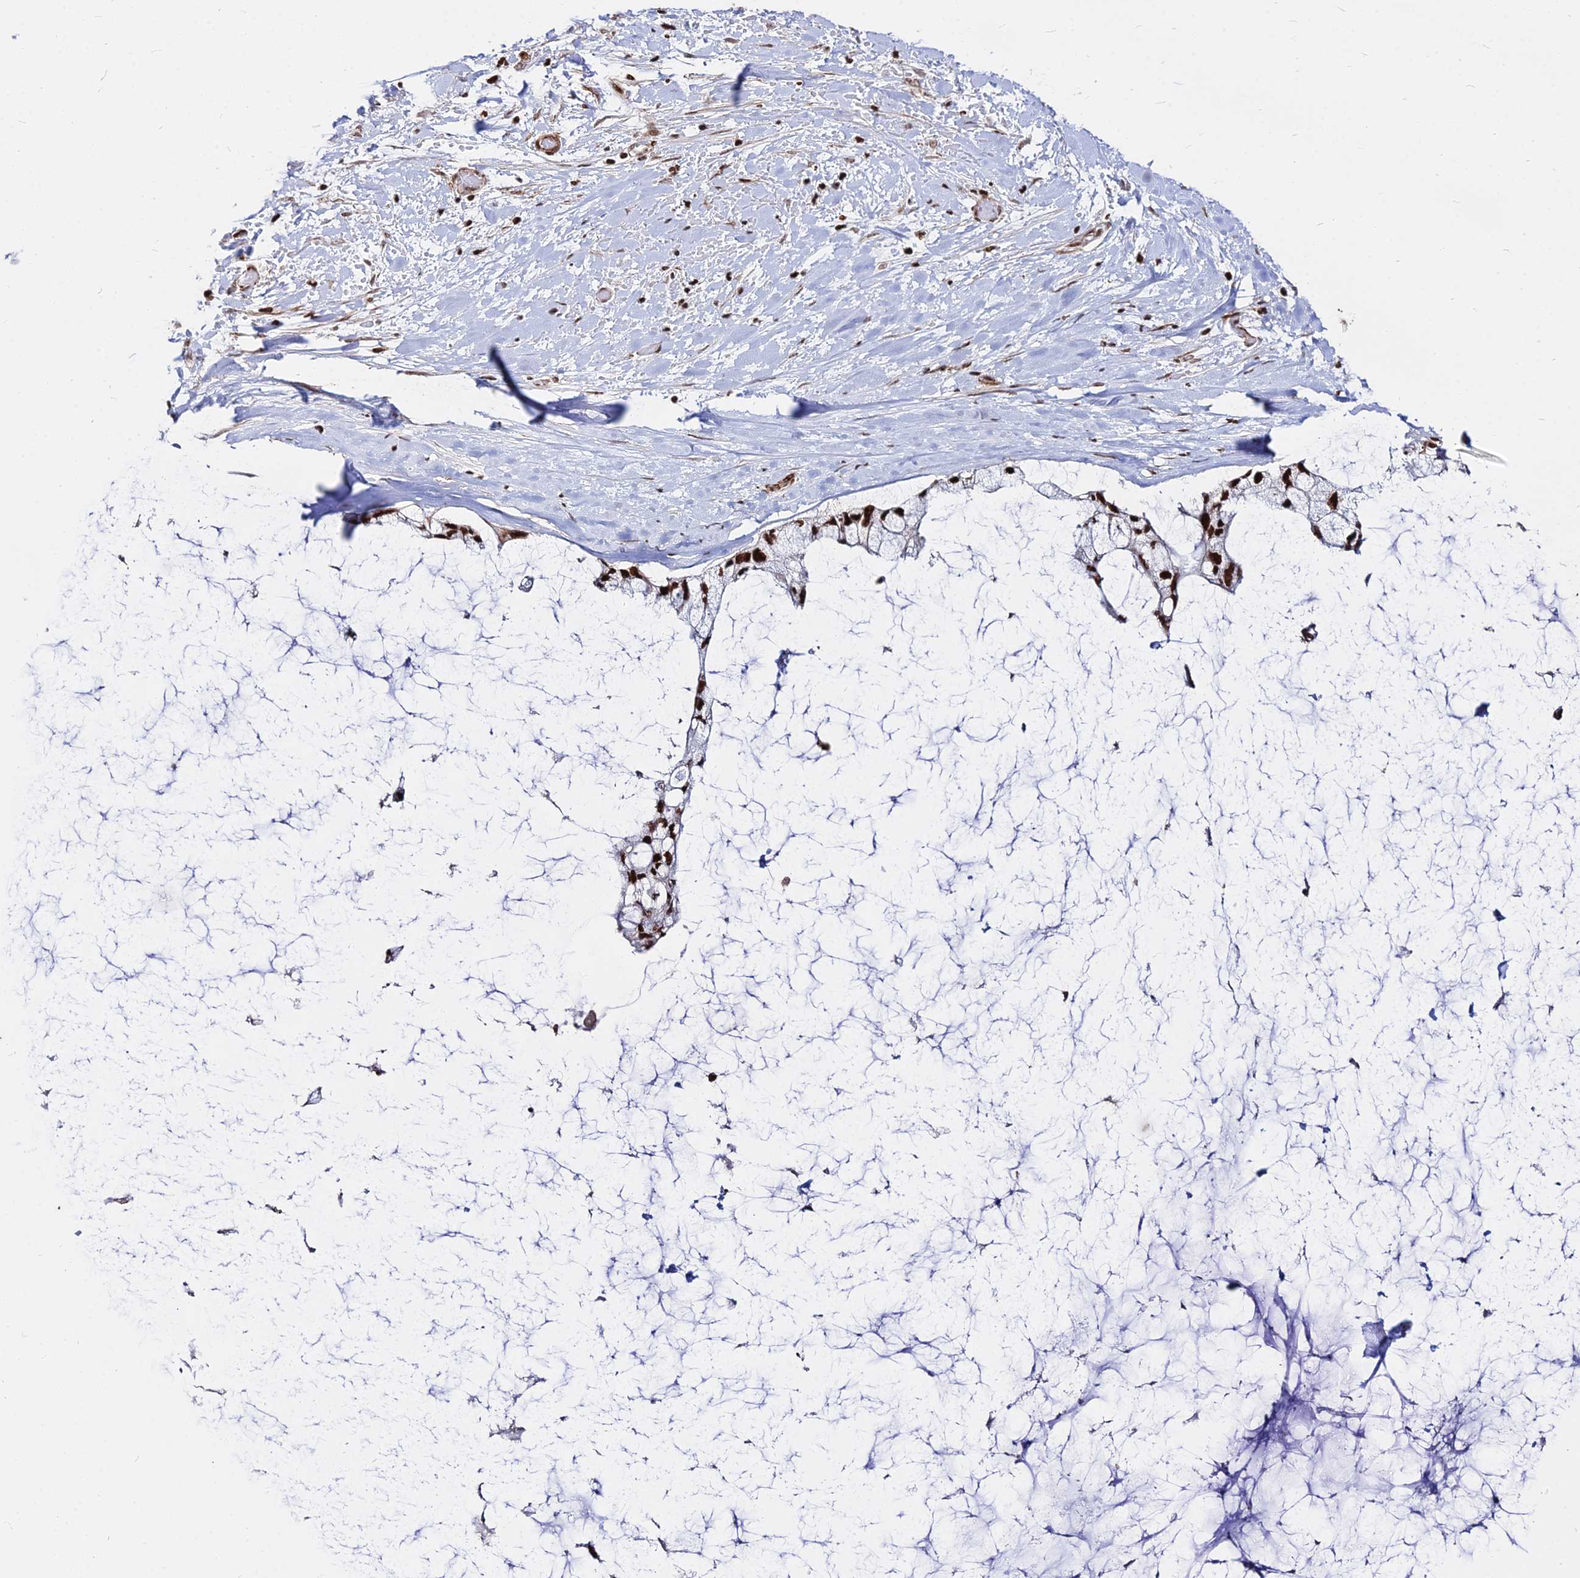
{"staining": {"intensity": "strong", "quantity": ">75%", "location": "nuclear"}, "tissue": "ovarian cancer", "cell_type": "Tumor cells", "image_type": "cancer", "snomed": [{"axis": "morphology", "description": "Cystadenocarcinoma, mucinous, NOS"}, {"axis": "topography", "description": "Ovary"}], "caption": "Immunohistochemistry (IHC) of ovarian cancer (mucinous cystadenocarcinoma) displays high levels of strong nuclear staining in approximately >75% of tumor cells.", "gene": "NYAP2", "patient": {"sex": "female", "age": 39}}